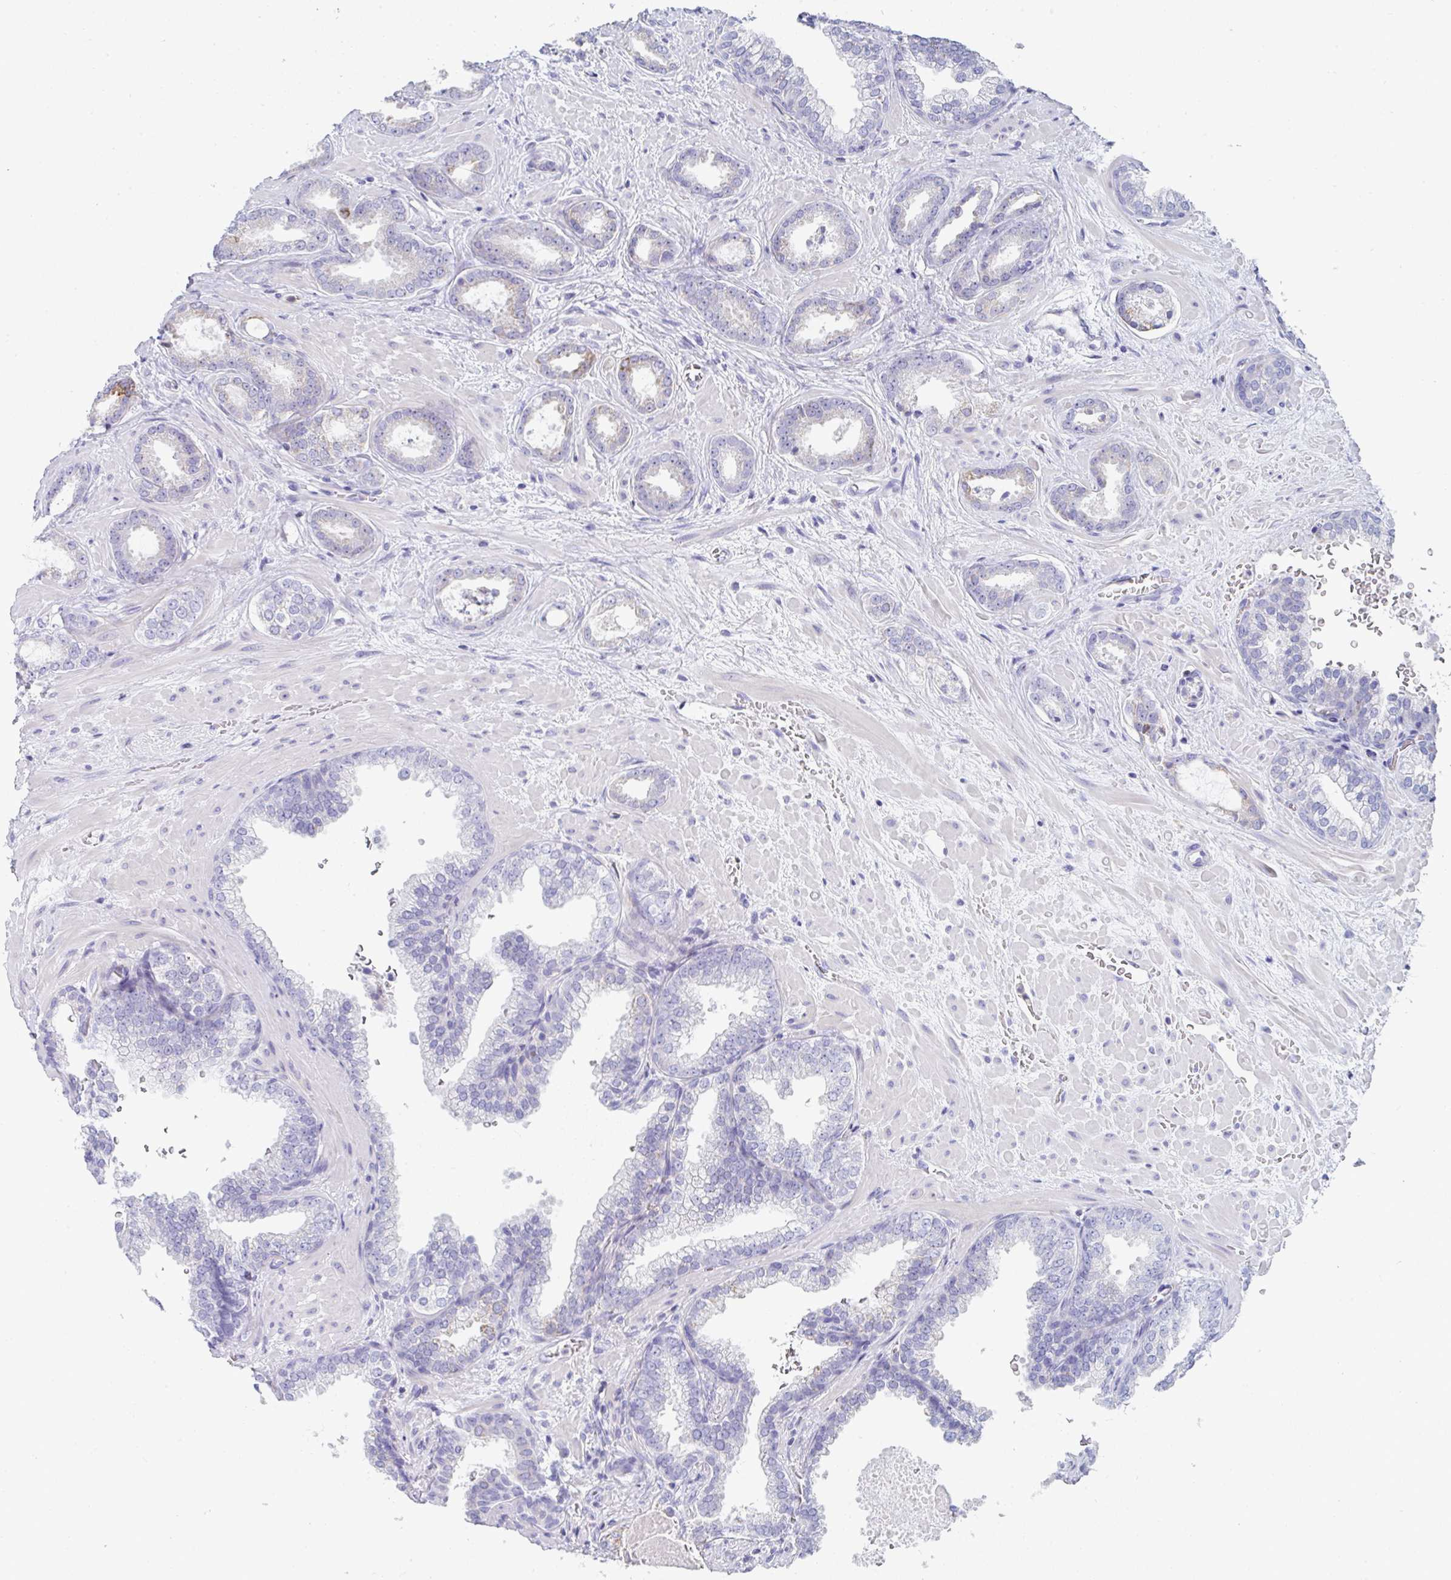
{"staining": {"intensity": "weak", "quantity": "<25%", "location": "cytoplasmic/membranous"}, "tissue": "prostate cancer", "cell_type": "Tumor cells", "image_type": "cancer", "snomed": [{"axis": "morphology", "description": "Adenocarcinoma, High grade"}, {"axis": "topography", "description": "Prostate"}], "caption": "High-grade adenocarcinoma (prostate) was stained to show a protein in brown. There is no significant expression in tumor cells.", "gene": "MGAM2", "patient": {"sex": "male", "age": 58}}